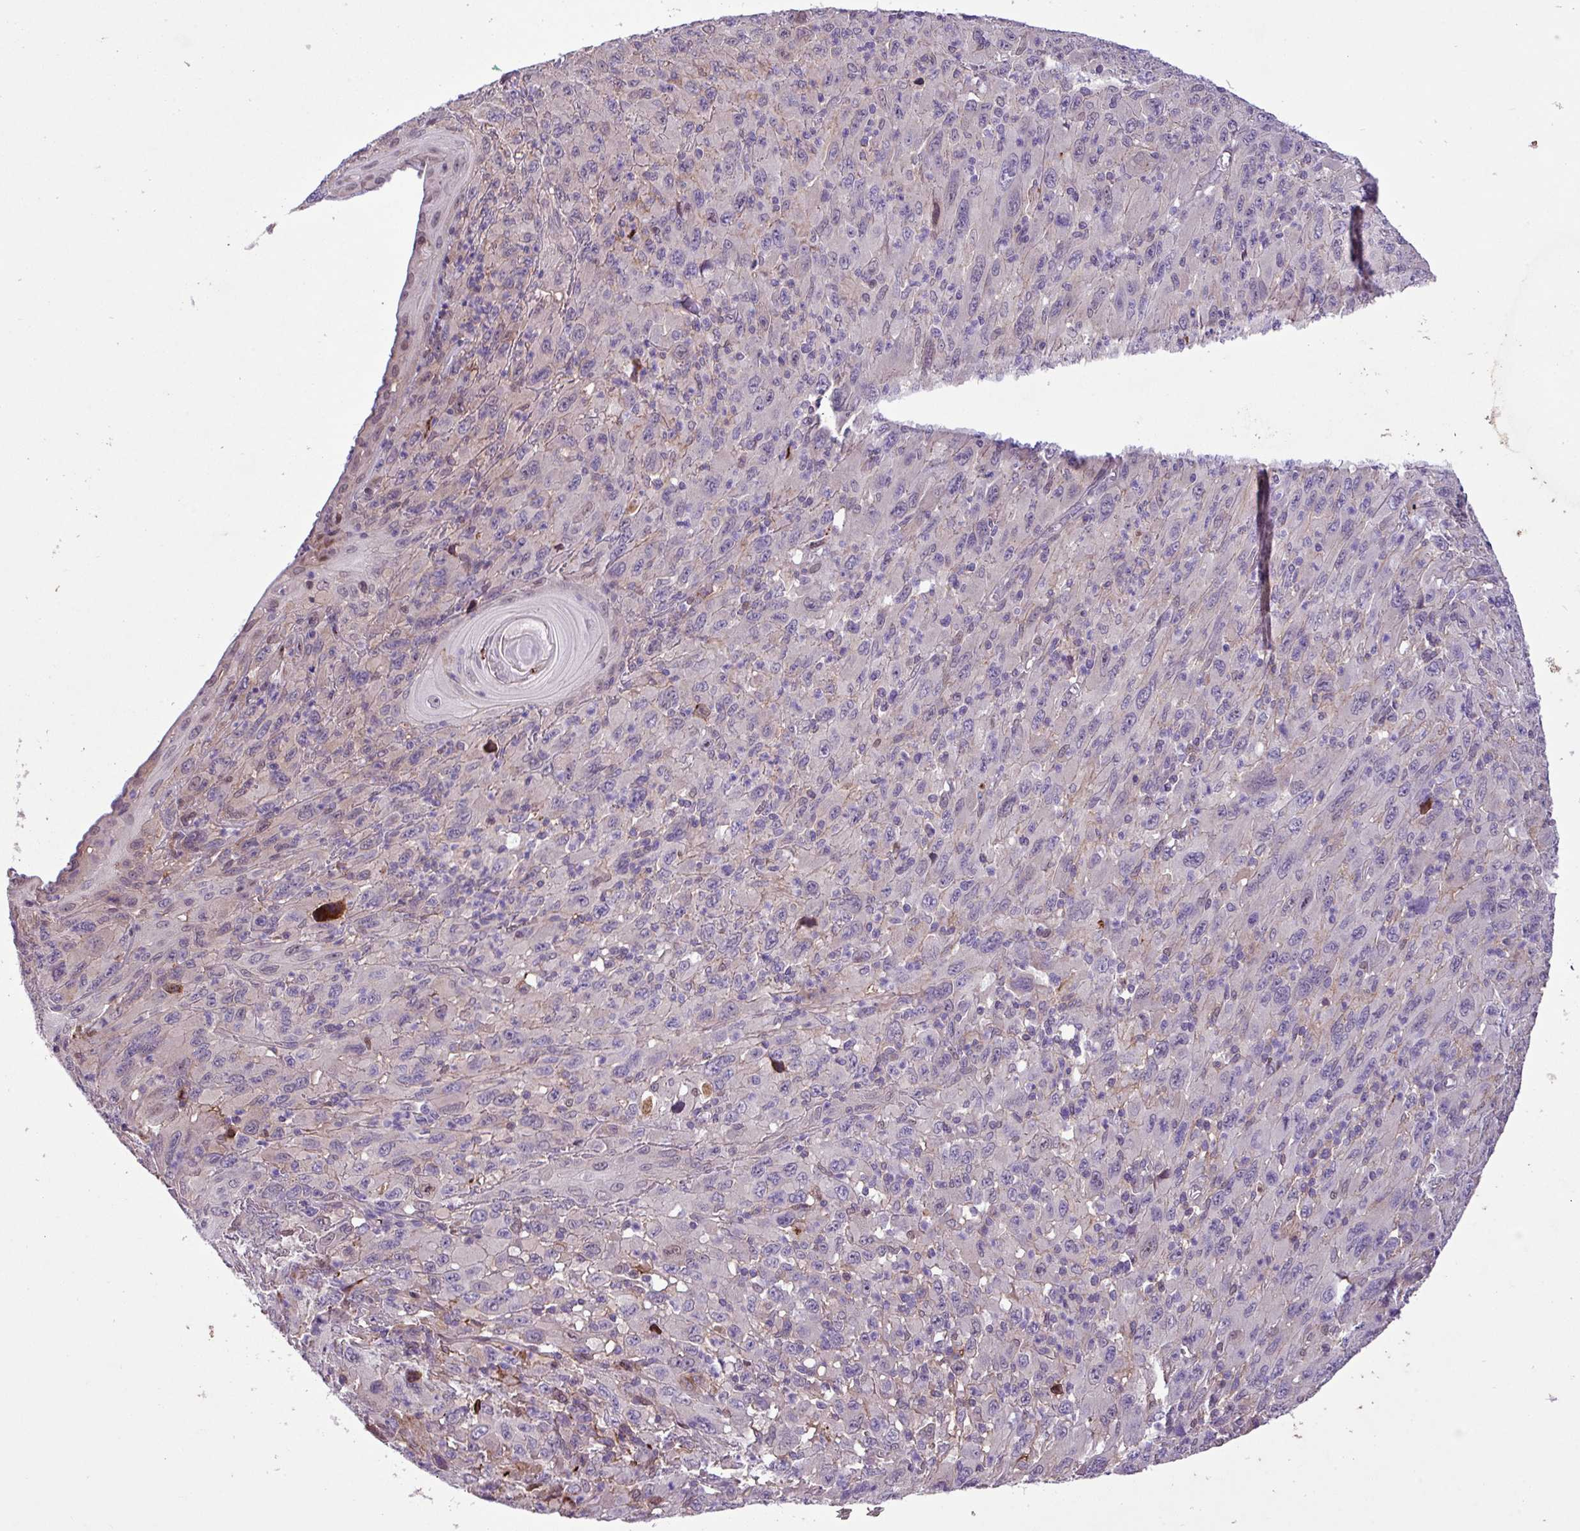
{"staining": {"intensity": "negative", "quantity": "none", "location": "none"}, "tissue": "melanoma", "cell_type": "Tumor cells", "image_type": "cancer", "snomed": [{"axis": "morphology", "description": "Malignant melanoma, Metastatic site"}, {"axis": "topography", "description": "Skin"}], "caption": "A photomicrograph of human malignant melanoma (metastatic site) is negative for staining in tumor cells.", "gene": "RPP25L", "patient": {"sex": "female", "age": 56}}